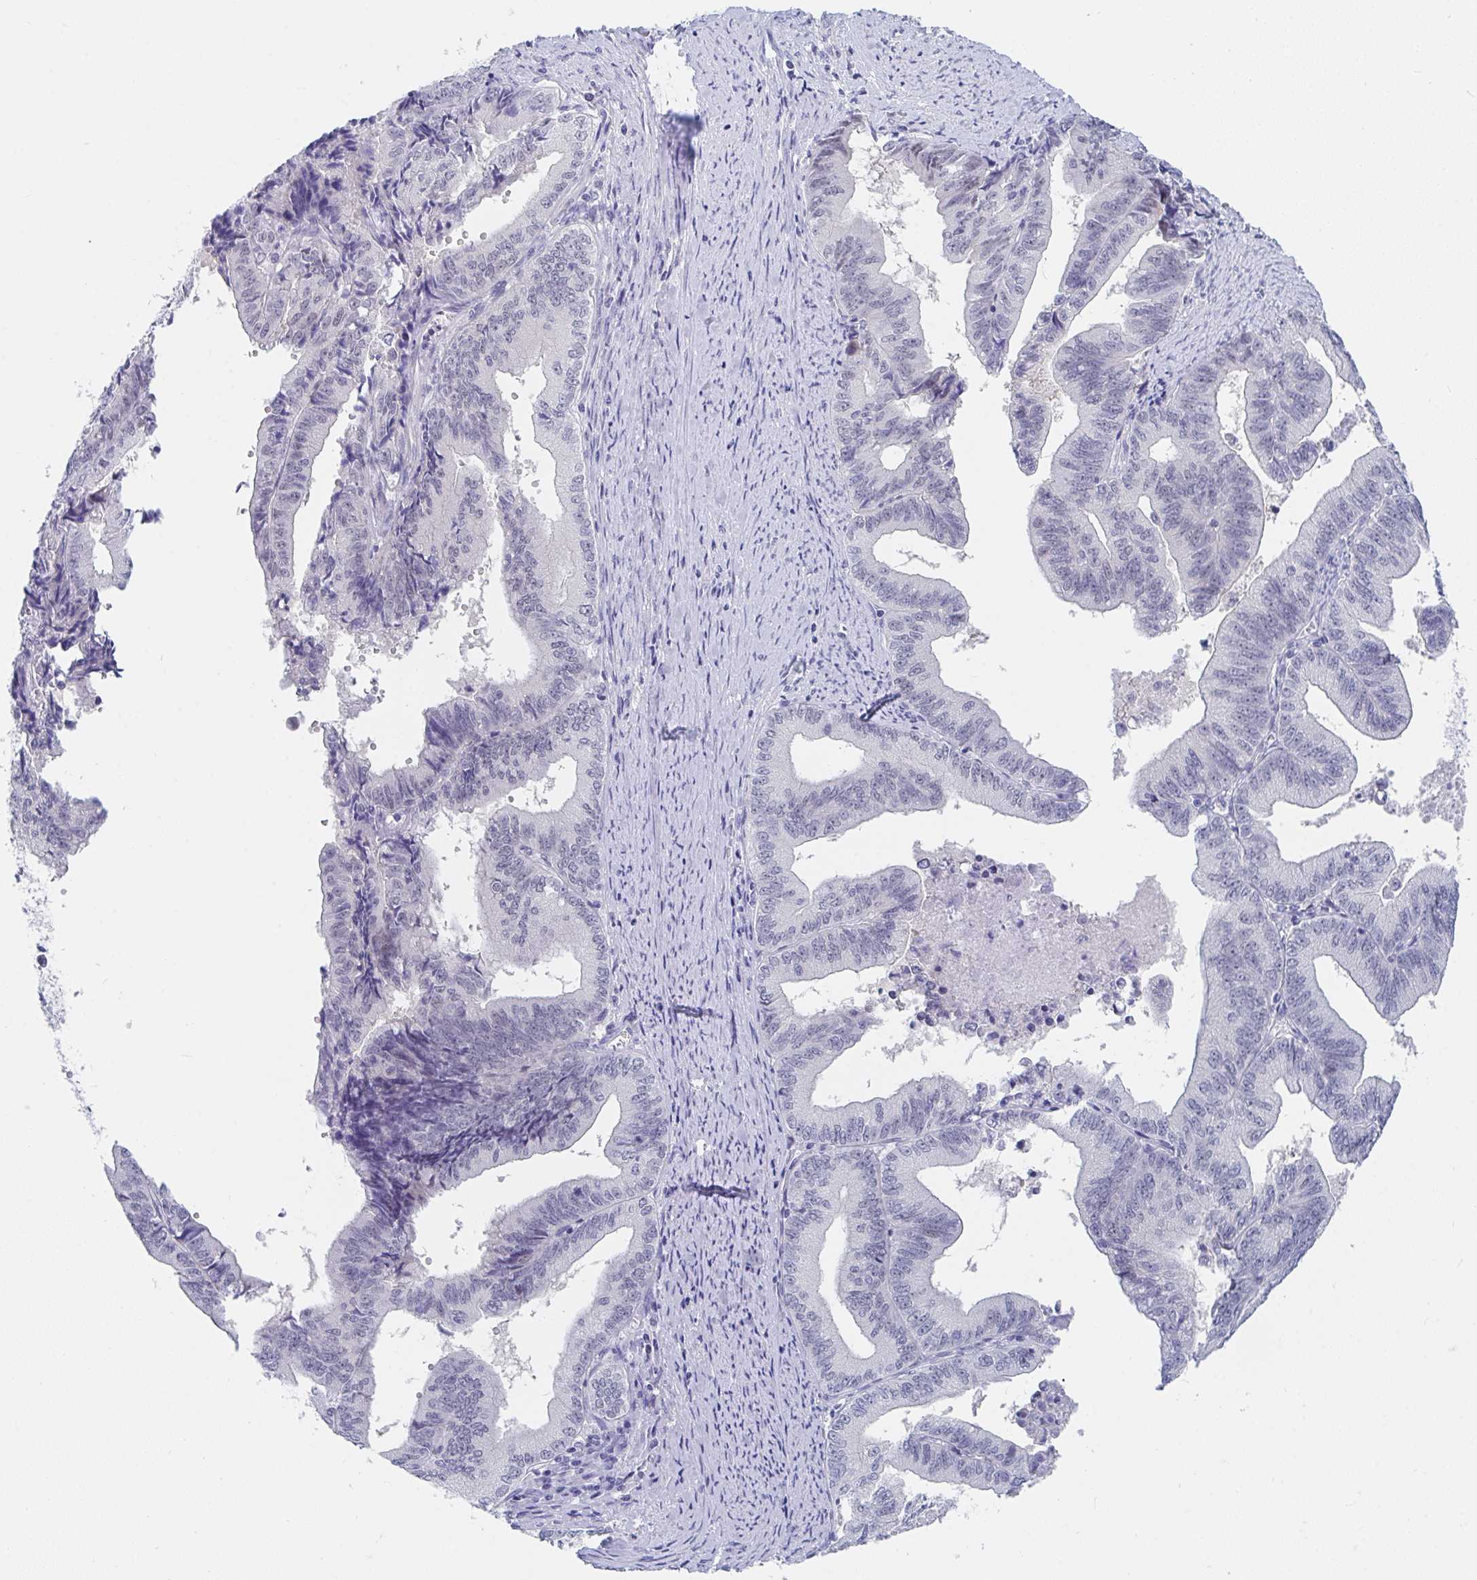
{"staining": {"intensity": "negative", "quantity": "none", "location": "none"}, "tissue": "endometrial cancer", "cell_type": "Tumor cells", "image_type": "cancer", "snomed": [{"axis": "morphology", "description": "Adenocarcinoma, NOS"}, {"axis": "topography", "description": "Endometrium"}], "caption": "Tumor cells show no significant staining in endometrial cancer.", "gene": "DAOA", "patient": {"sex": "female", "age": 65}}